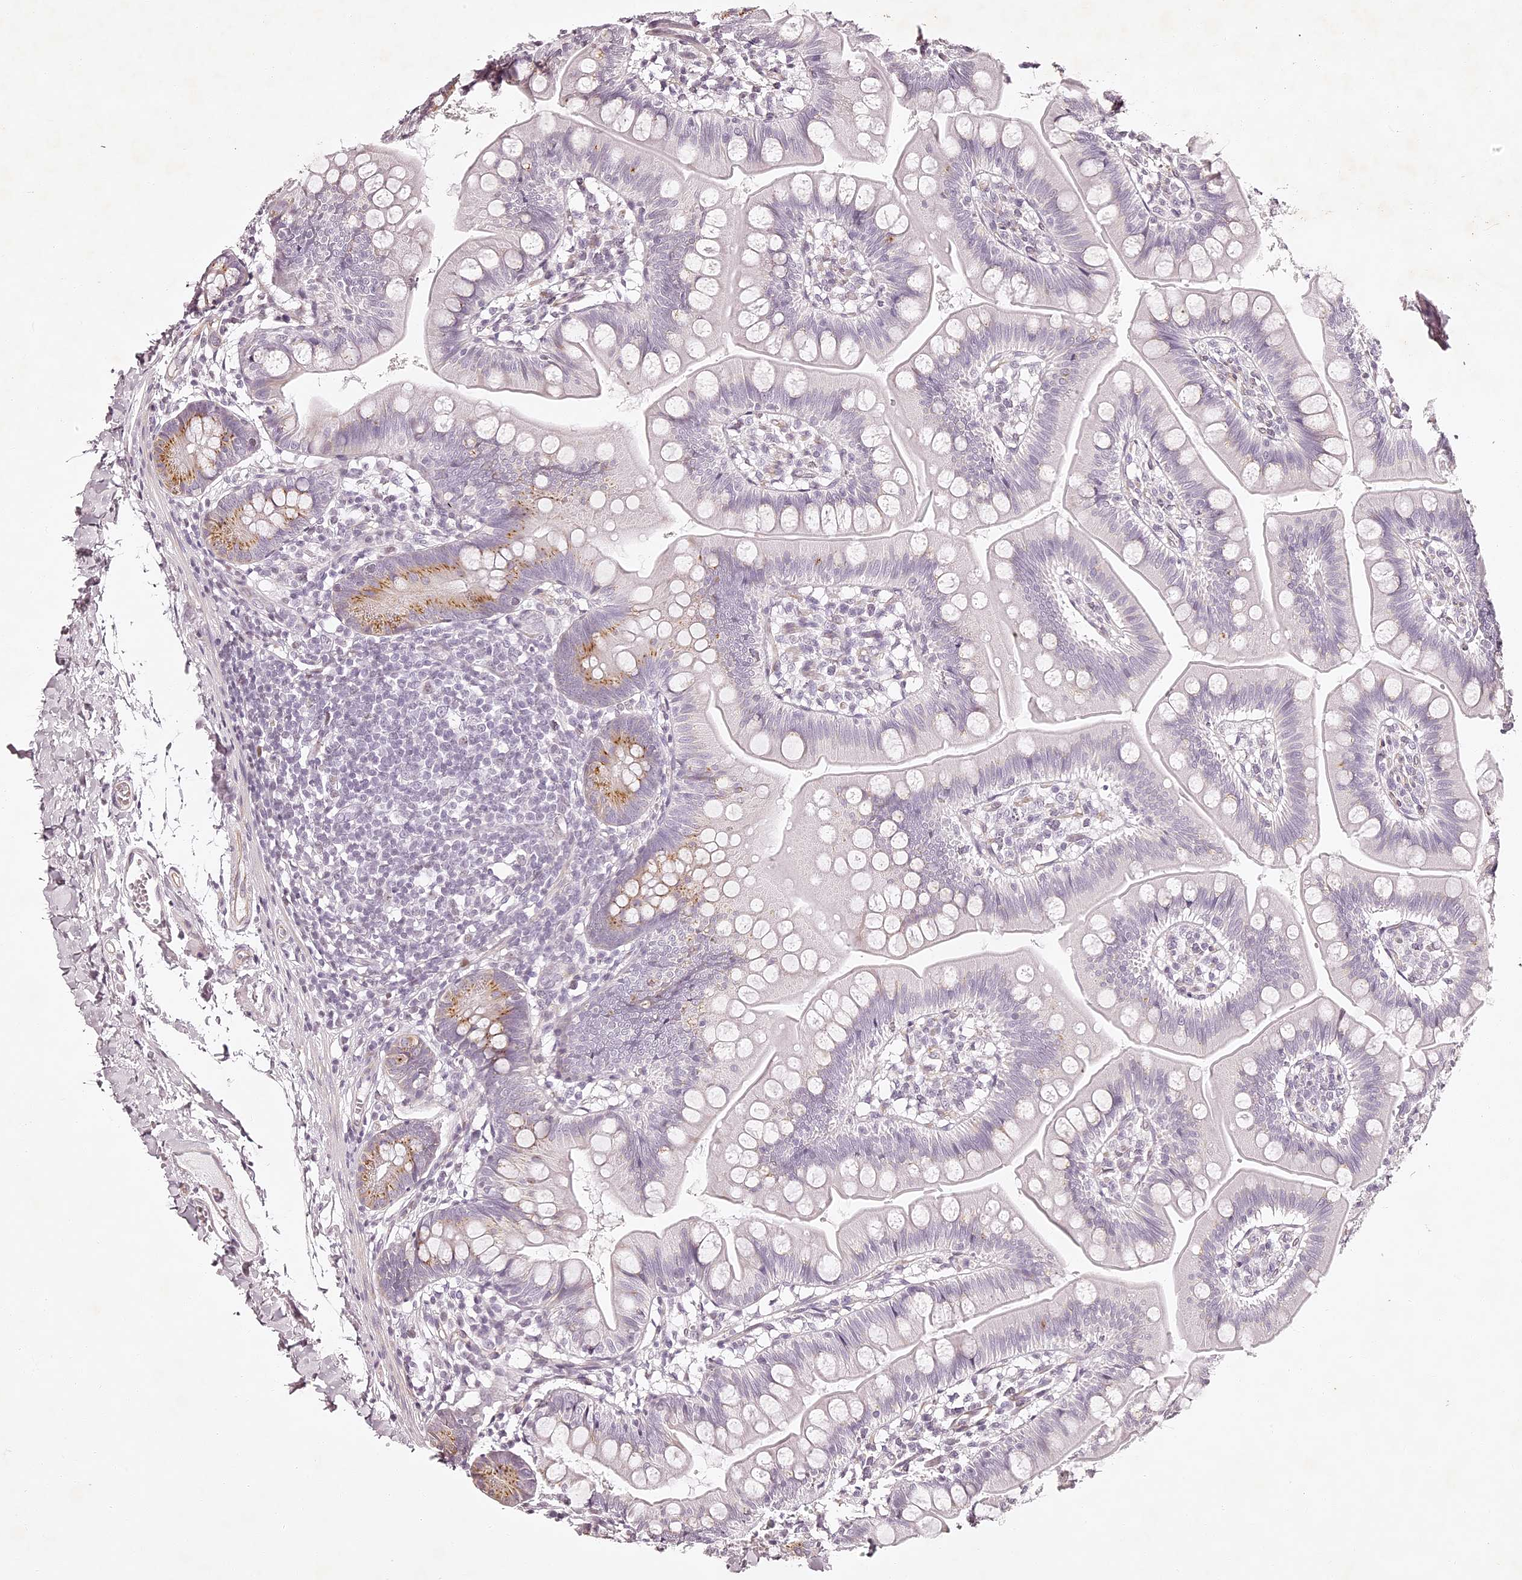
{"staining": {"intensity": "moderate", "quantity": "<25%", "location": "cytoplasmic/membranous"}, "tissue": "small intestine", "cell_type": "Glandular cells", "image_type": "normal", "snomed": [{"axis": "morphology", "description": "Normal tissue, NOS"}, {"axis": "topography", "description": "Small intestine"}], "caption": "The photomicrograph shows a brown stain indicating the presence of a protein in the cytoplasmic/membranous of glandular cells in small intestine.", "gene": "ELAPOR1", "patient": {"sex": "male", "age": 7}}